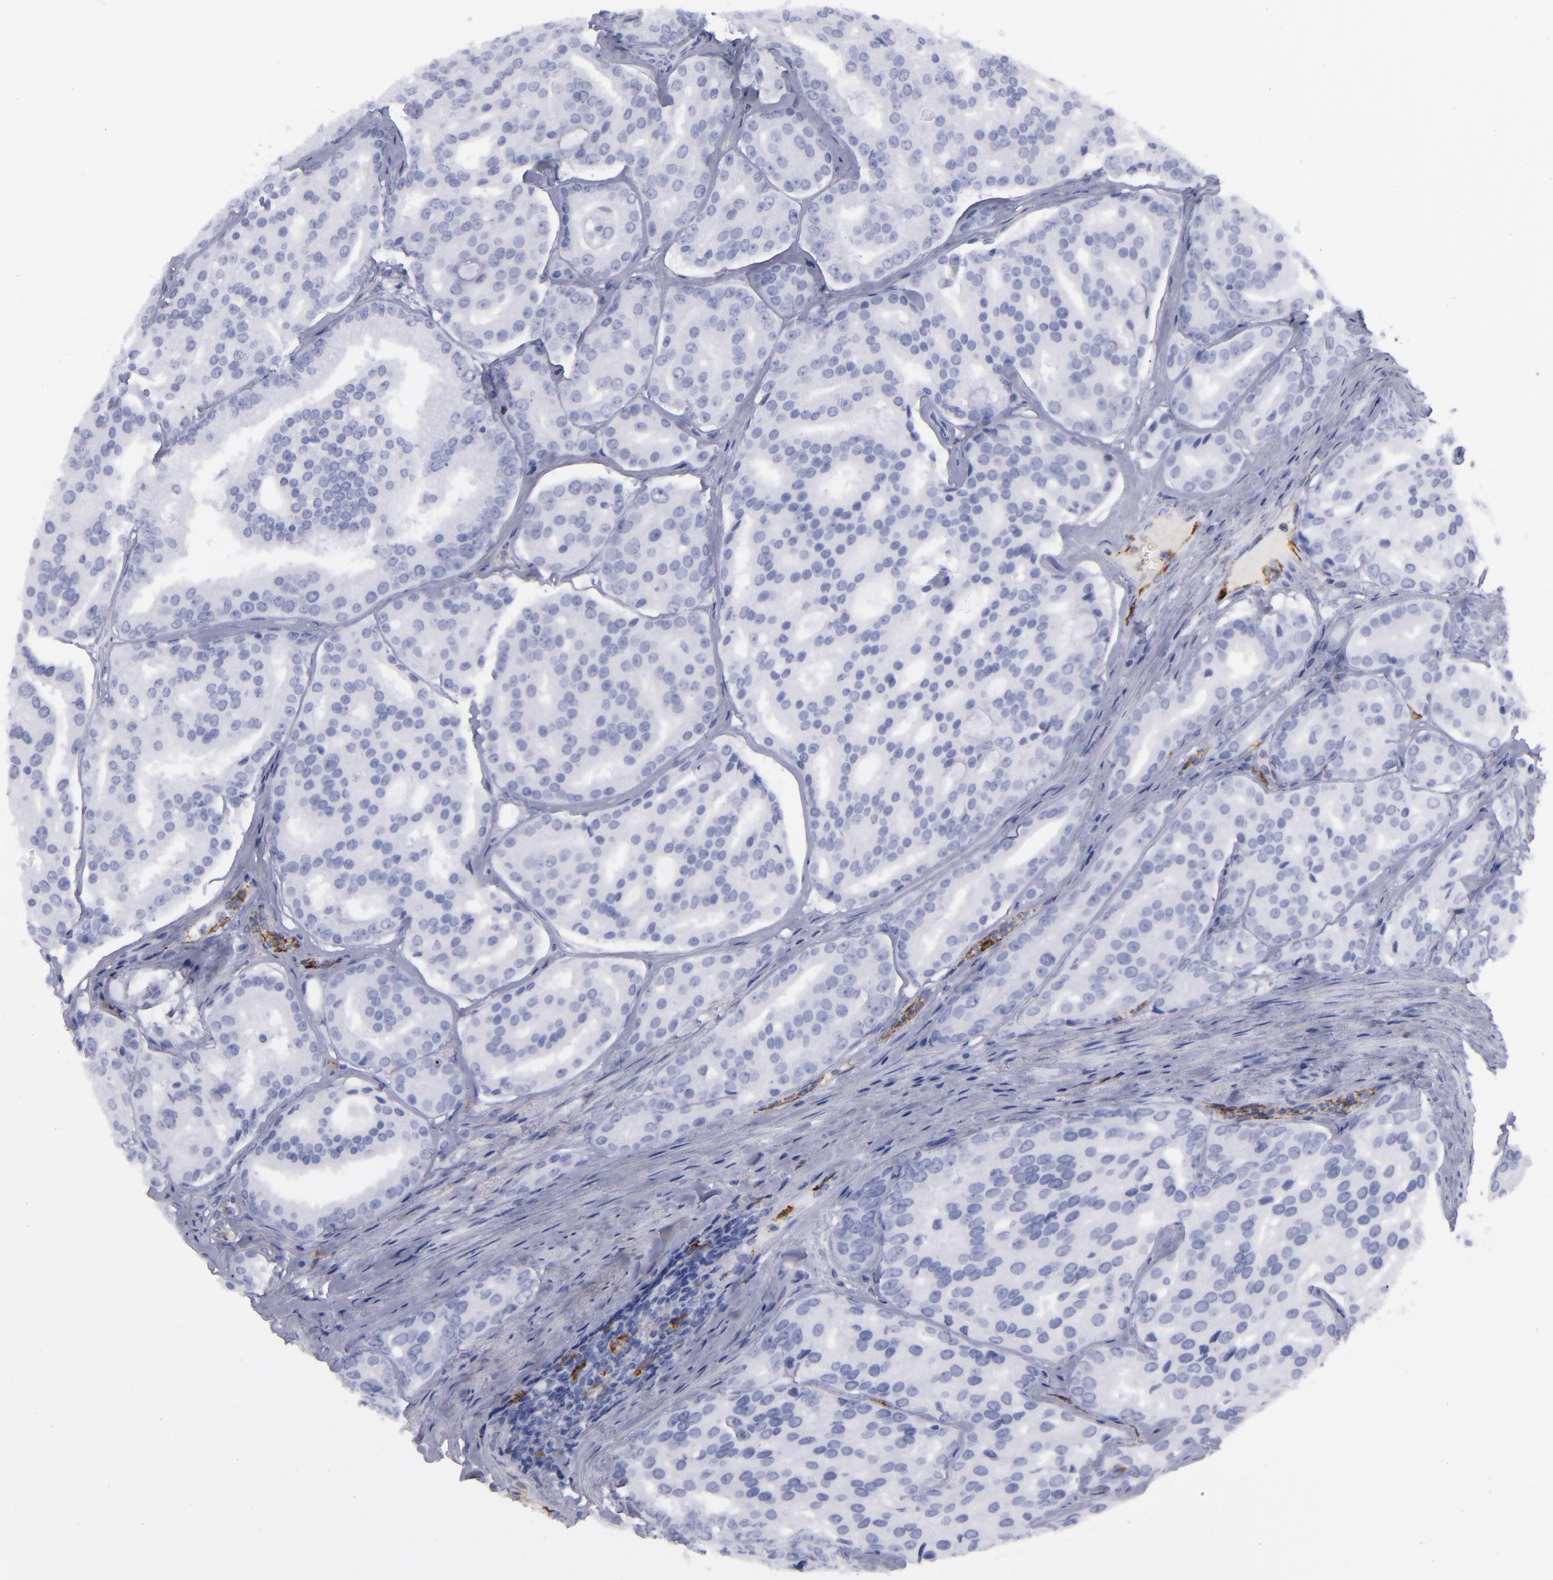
{"staining": {"intensity": "negative", "quantity": "none", "location": "none"}, "tissue": "prostate cancer", "cell_type": "Tumor cells", "image_type": "cancer", "snomed": [{"axis": "morphology", "description": "Adenocarcinoma, High grade"}, {"axis": "topography", "description": "Prostate"}], "caption": "Histopathology image shows no significant protein staining in tumor cells of prostate cancer (high-grade adenocarcinoma).", "gene": "SELPLG", "patient": {"sex": "male", "age": 64}}